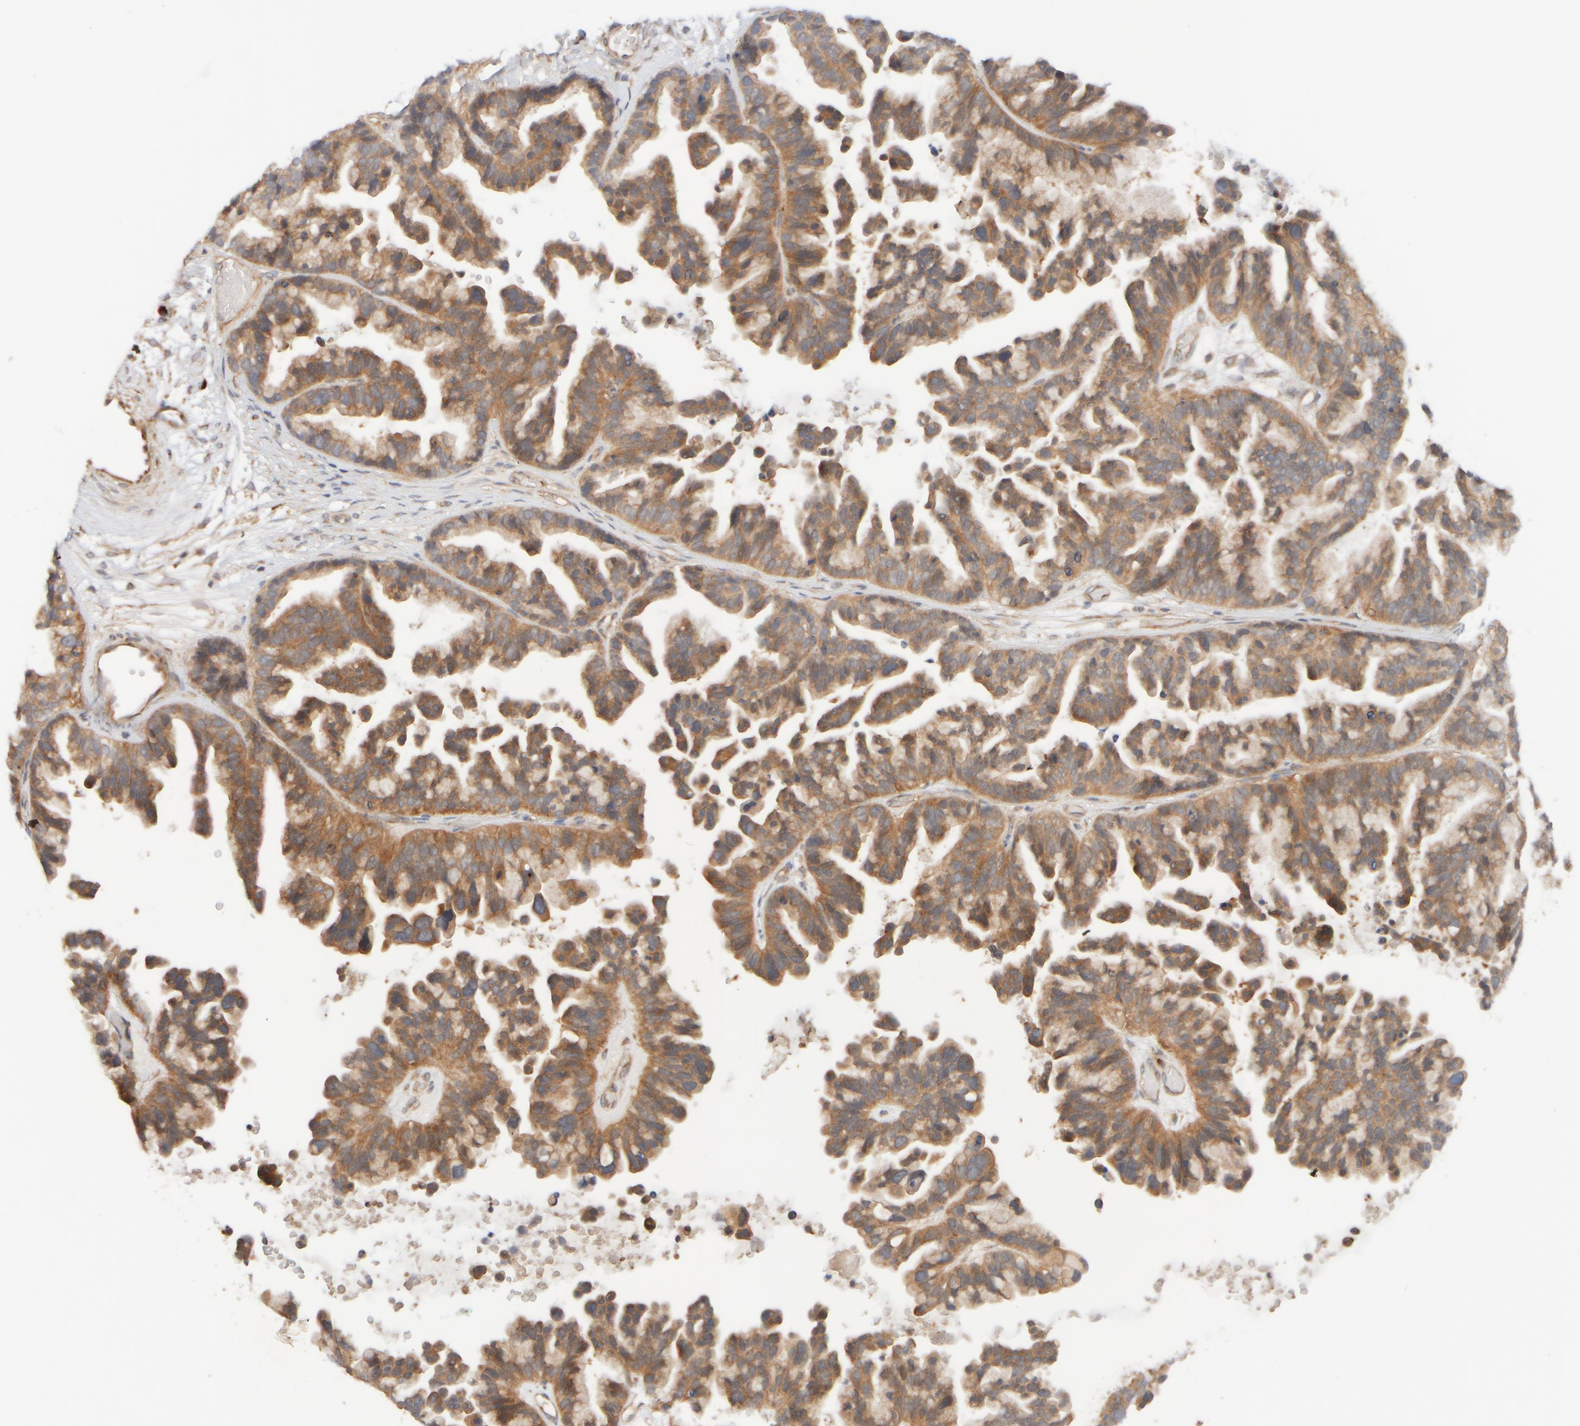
{"staining": {"intensity": "moderate", "quantity": ">75%", "location": "cytoplasmic/membranous"}, "tissue": "ovarian cancer", "cell_type": "Tumor cells", "image_type": "cancer", "snomed": [{"axis": "morphology", "description": "Cystadenocarcinoma, serous, NOS"}, {"axis": "topography", "description": "Ovary"}], "caption": "The immunohistochemical stain shows moderate cytoplasmic/membranous positivity in tumor cells of ovarian serous cystadenocarcinoma tissue. The protein of interest is shown in brown color, while the nuclei are stained blue.", "gene": "RABEP1", "patient": {"sex": "female", "age": 56}}